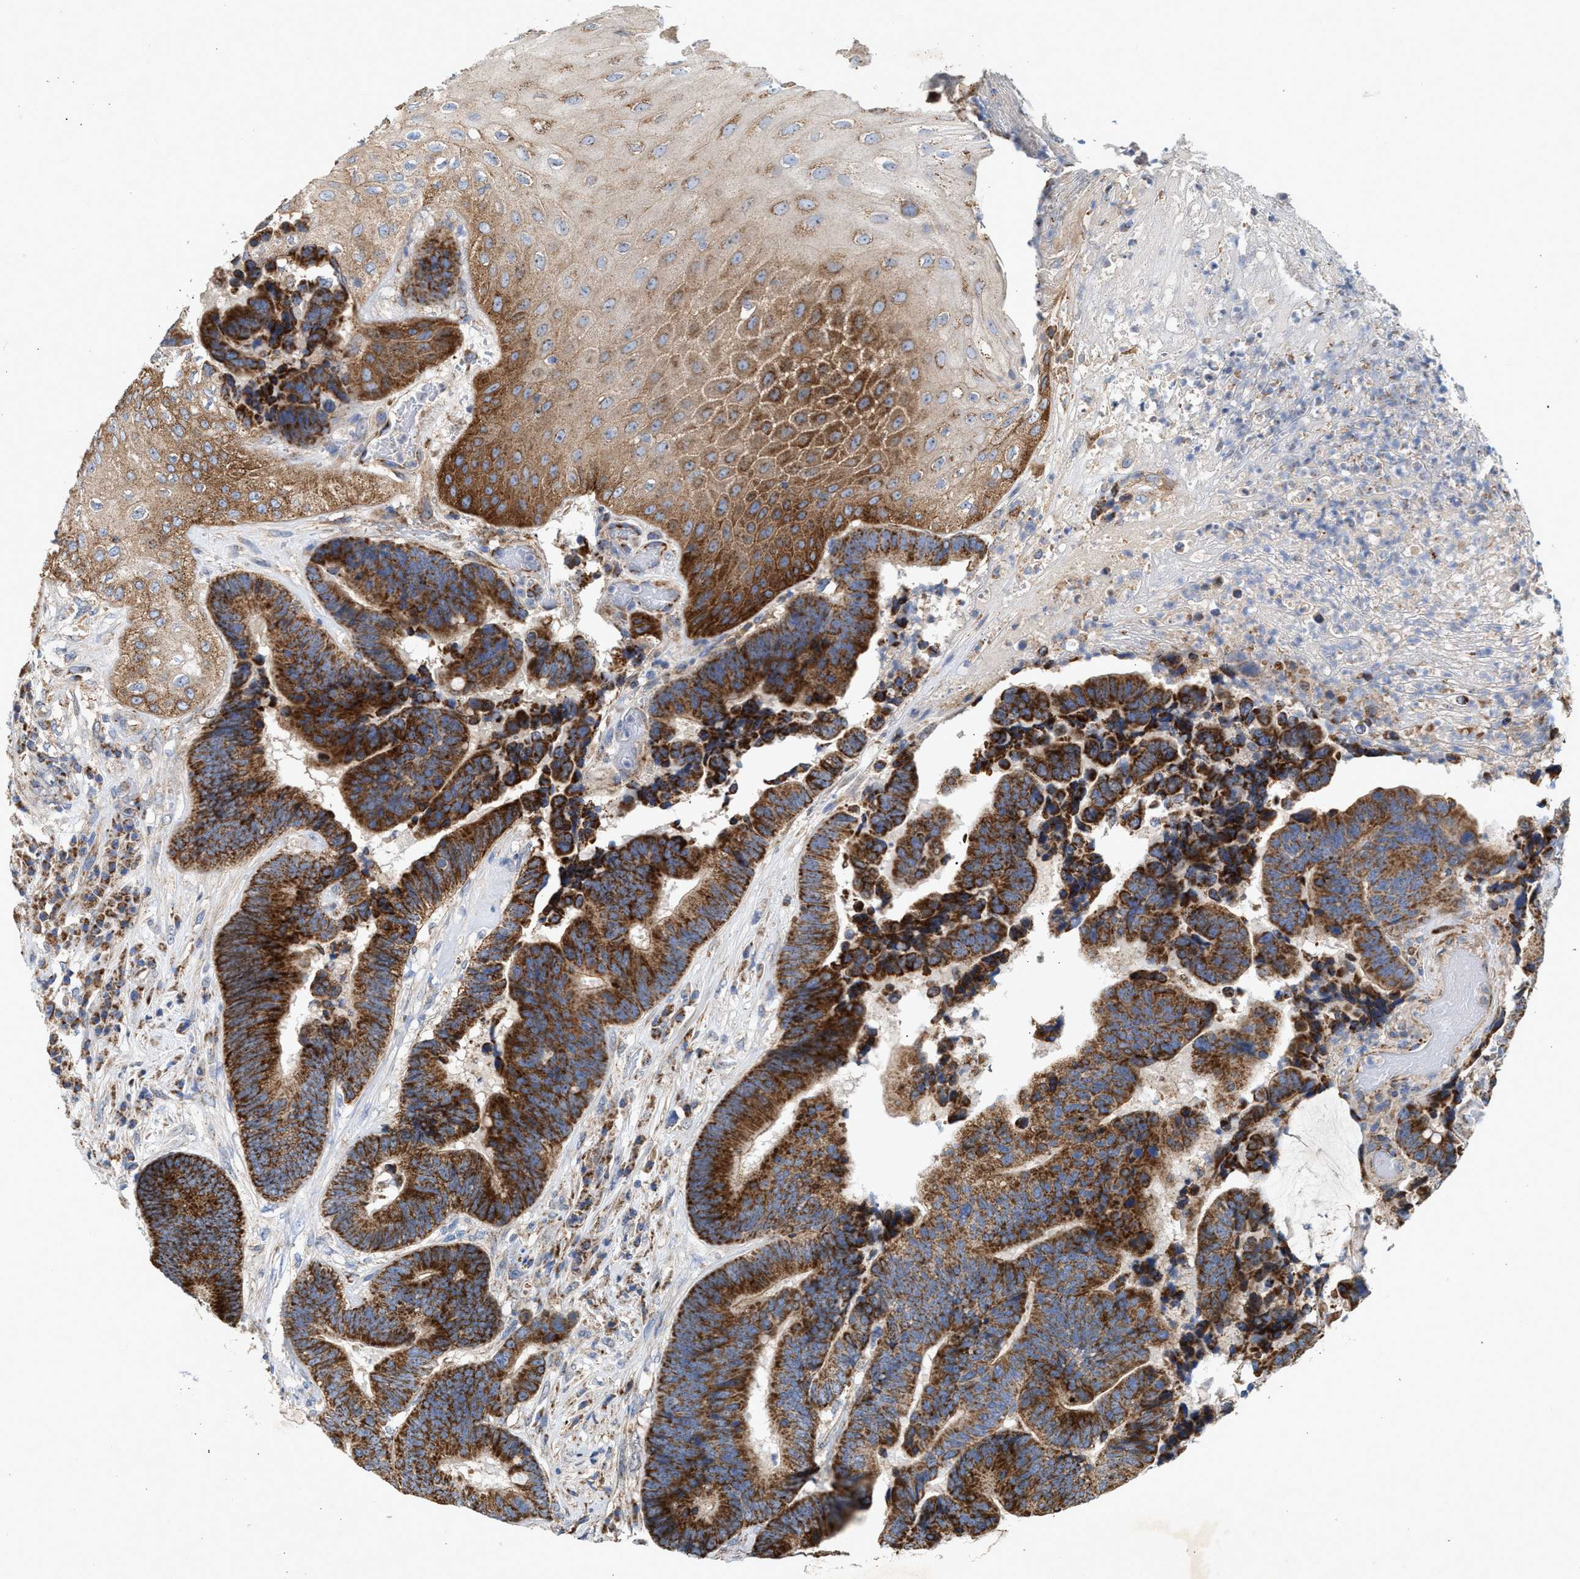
{"staining": {"intensity": "strong", "quantity": ">75%", "location": "cytoplasmic/membranous"}, "tissue": "colorectal cancer", "cell_type": "Tumor cells", "image_type": "cancer", "snomed": [{"axis": "morphology", "description": "Adenocarcinoma, NOS"}, {"axis": "topography", "description": "Rectum"}, {"axis": "topography", "description": "Anal"}], "caption": "The image exhibits a brown stain indicating the presence of a protein in the cytoplasmic/membranous of tumor cells in colorectal adenocarcinoma.", "gene": "MECR", "patient": {"sex": "female", "age": 89}}